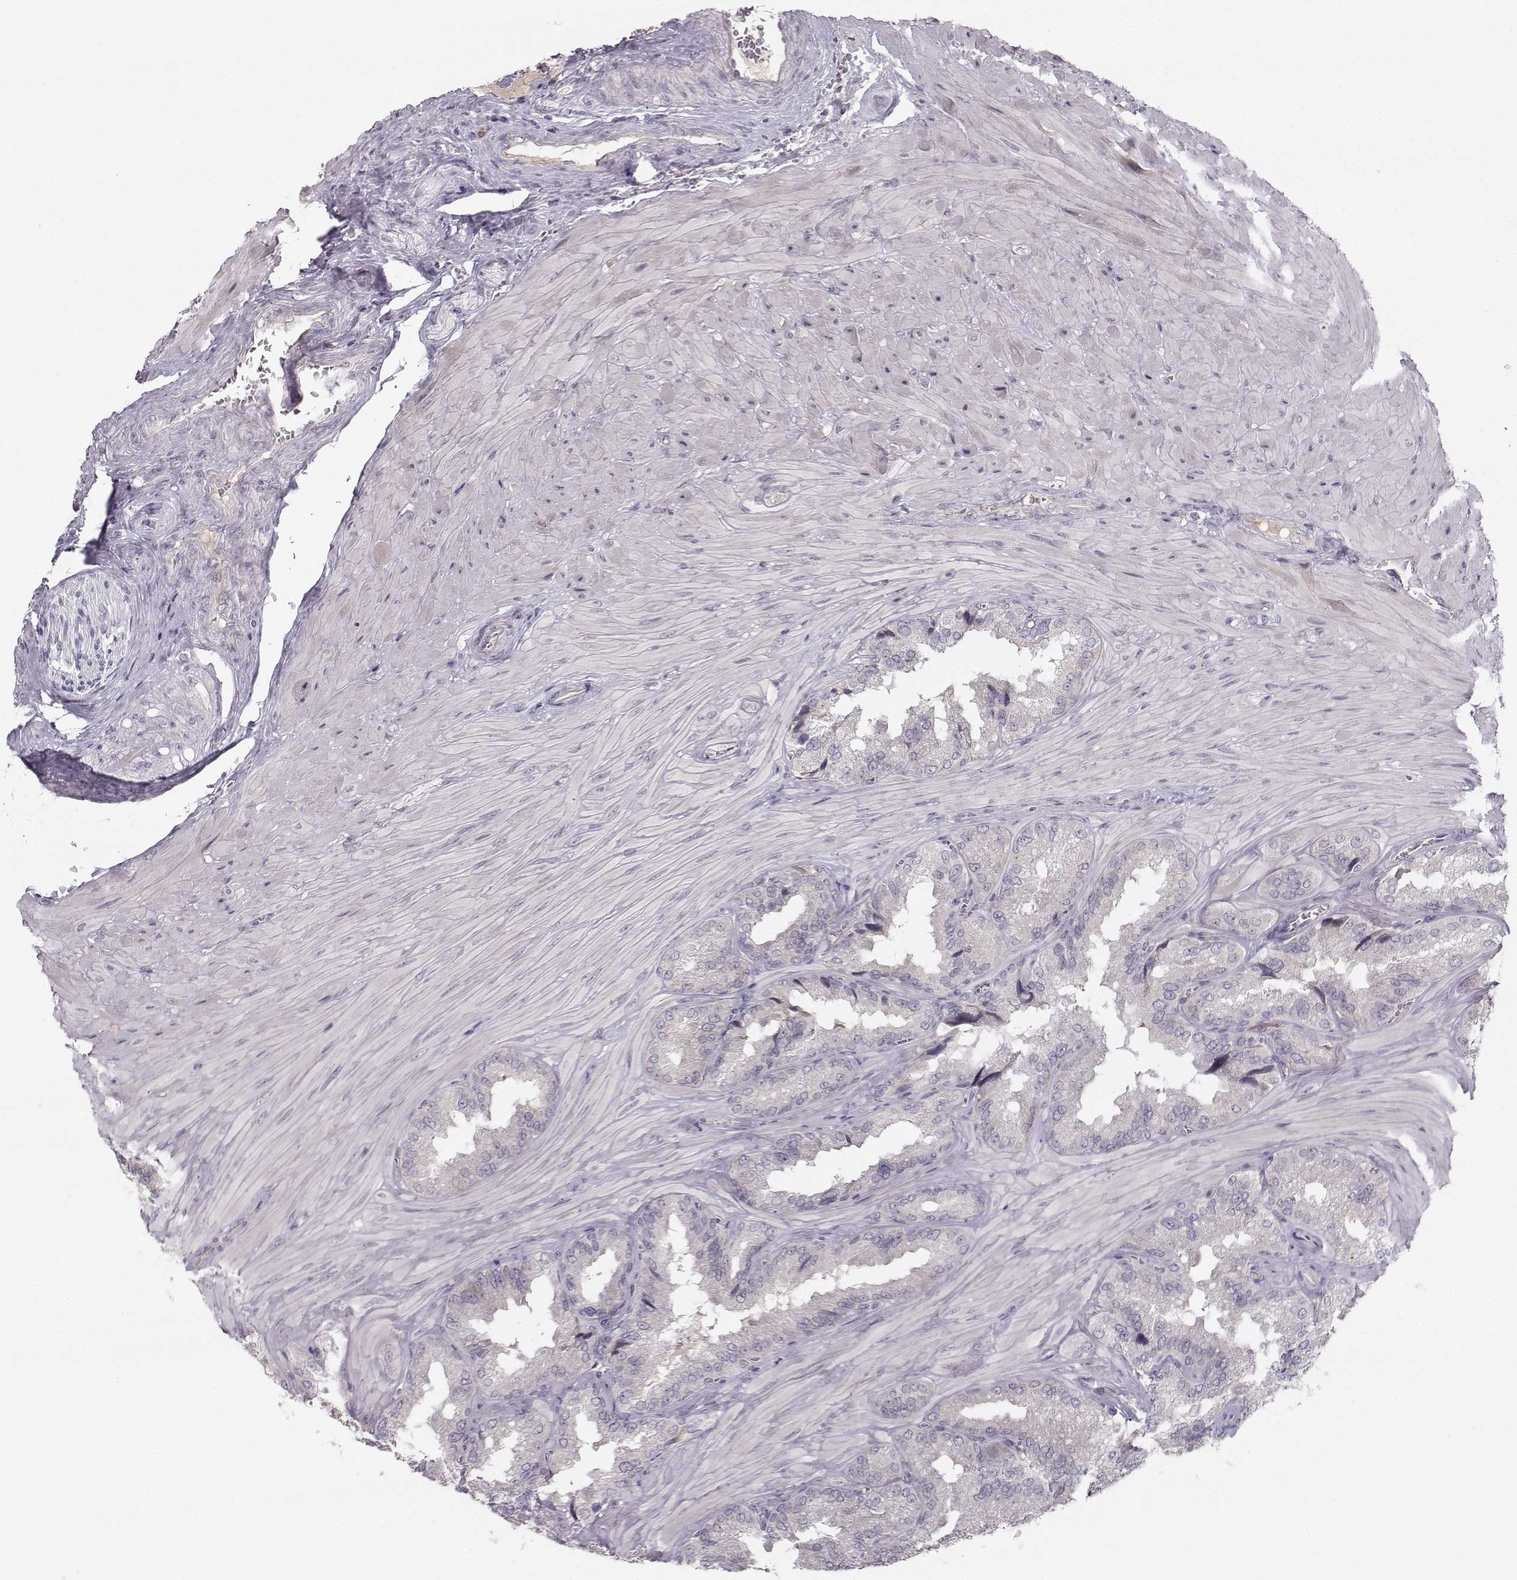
{"staining": {"intensity": "negative", "quantity": "none", "location": "none"}, "tissue": "seminal vesicle", "cell_type": "Glandular cells", "image_type": "normal", "snomed": [{"axis": "morphology", "description": "Normal tissue, NOS"}, {"axis": "topography", "description": "Seminal veicle"}], "caption": "This is an immunohistochemistry image of normal seminal vesicle. There is no expression in glandular cells.", "gene": "OPRD1", "patient": {"sex": "male", "age": 37}}